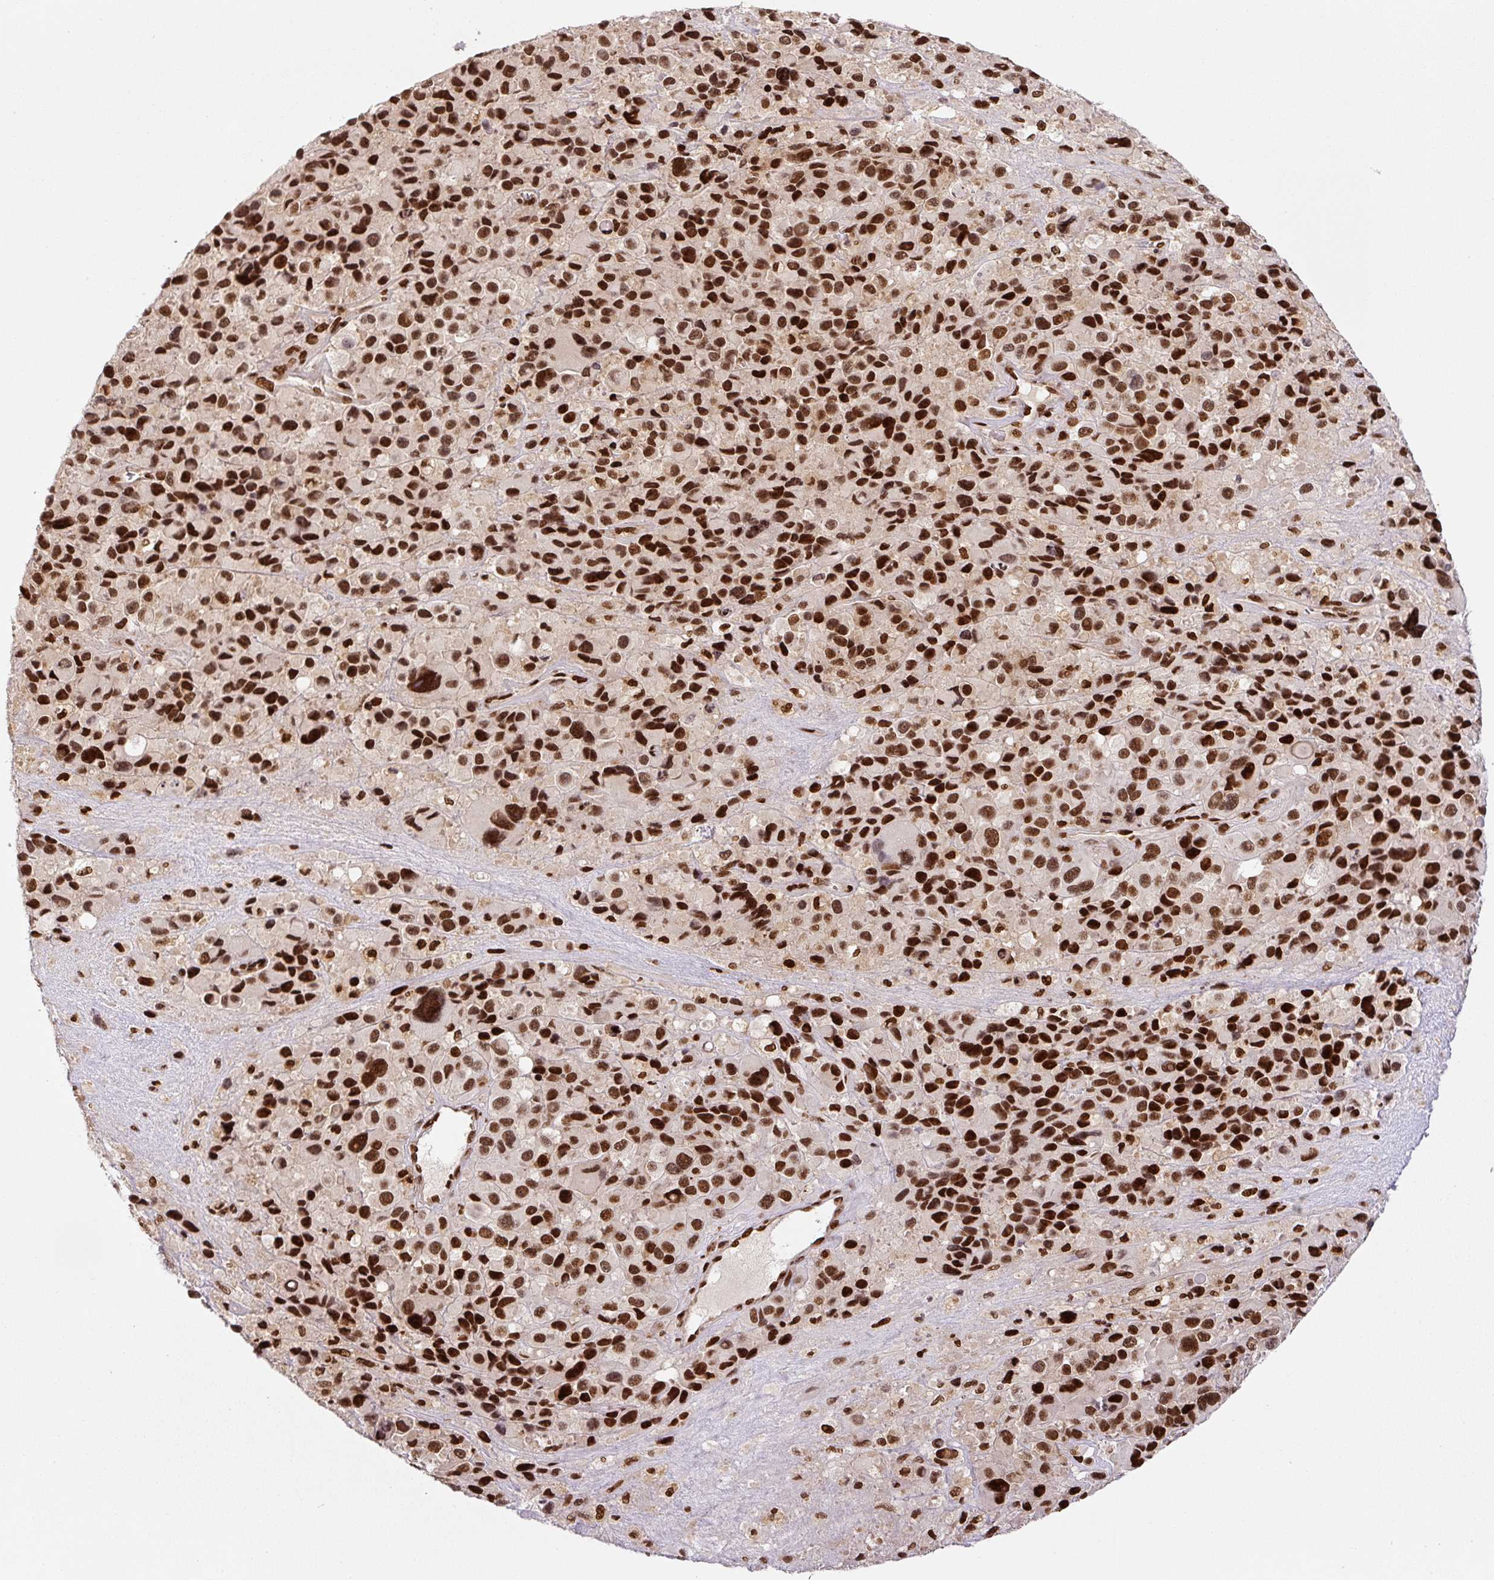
{"staining": {"intensity": "strong", "quantity": ">75%", "location": "nuclear"}, "tissue": "melanoma", "cell_type": "Tumor cells", "image_type": "cancer", "snomed": [{"axis": "morphology", "description": "Malignant melanoma, Metastatic site"}, {"axis": "topography", "description": "Lymph node"}], "caption": "DAB immunohistochemical staining of malignant melanoma (metastatic site) displays strong nuclear protein expression in about >75% of tumor cells.", "gene": "PYDC2", "patient": {"sex": "female", "age": 65}}